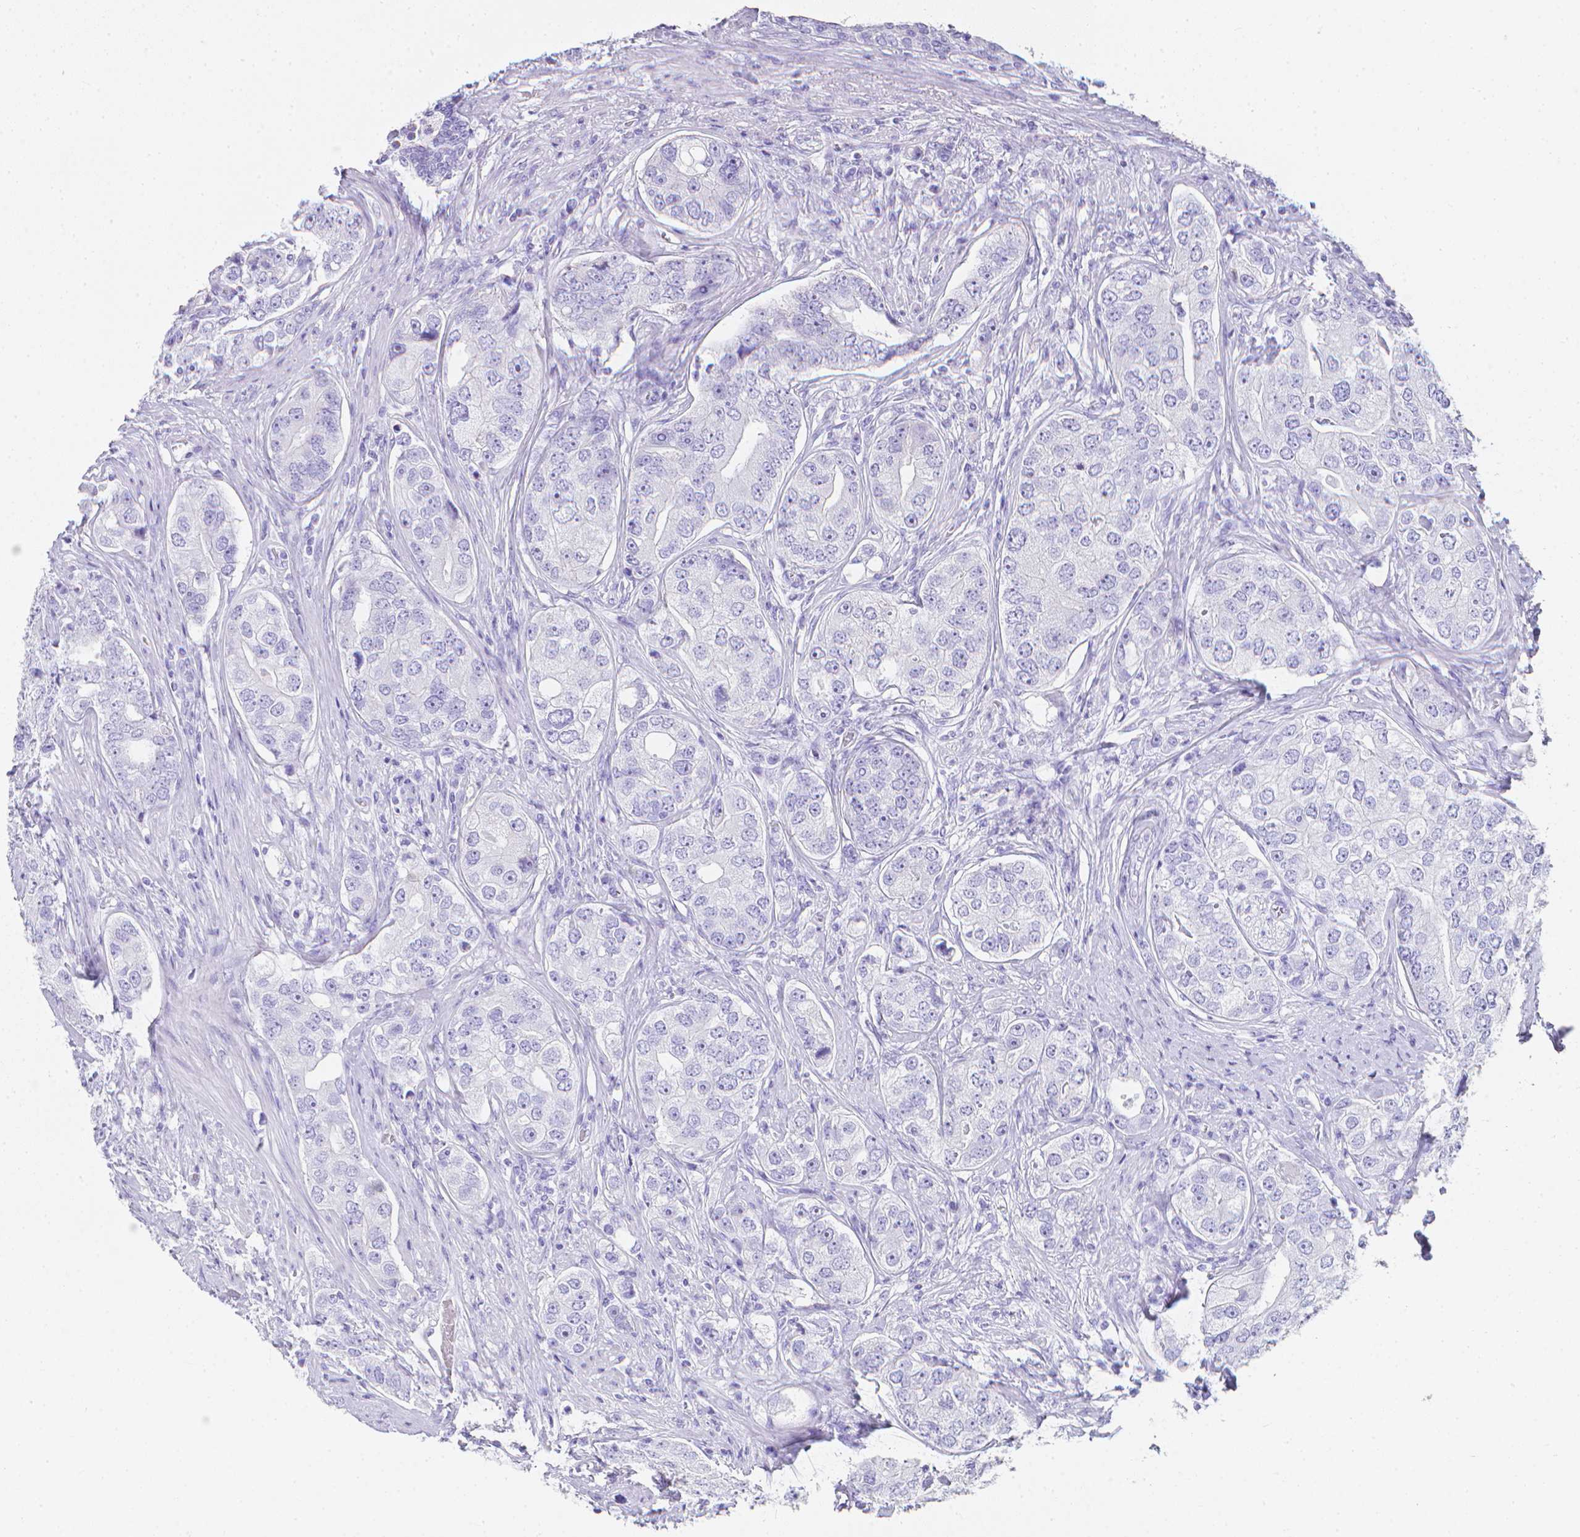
{"staining": {"intensity": "negative", "quantity": "none", "location": "none"}, "tissue": "prostate cancer", "cell_type": "Tumor cells", "image_type": "cancer", "snomed": [{"axis": "morphology", "description": "Adenocarcinoma, High grade"}, {"axis": "topography", "description": "Prostate"}], "caption": "DAB (3,3'-diaminobenzidine) immunohistochemical staining of human prostate cancer demonstrates no significant positivity in tumor cells.", "gene": "LGALS4", "patient": {"sex": "male", "age": 60}}